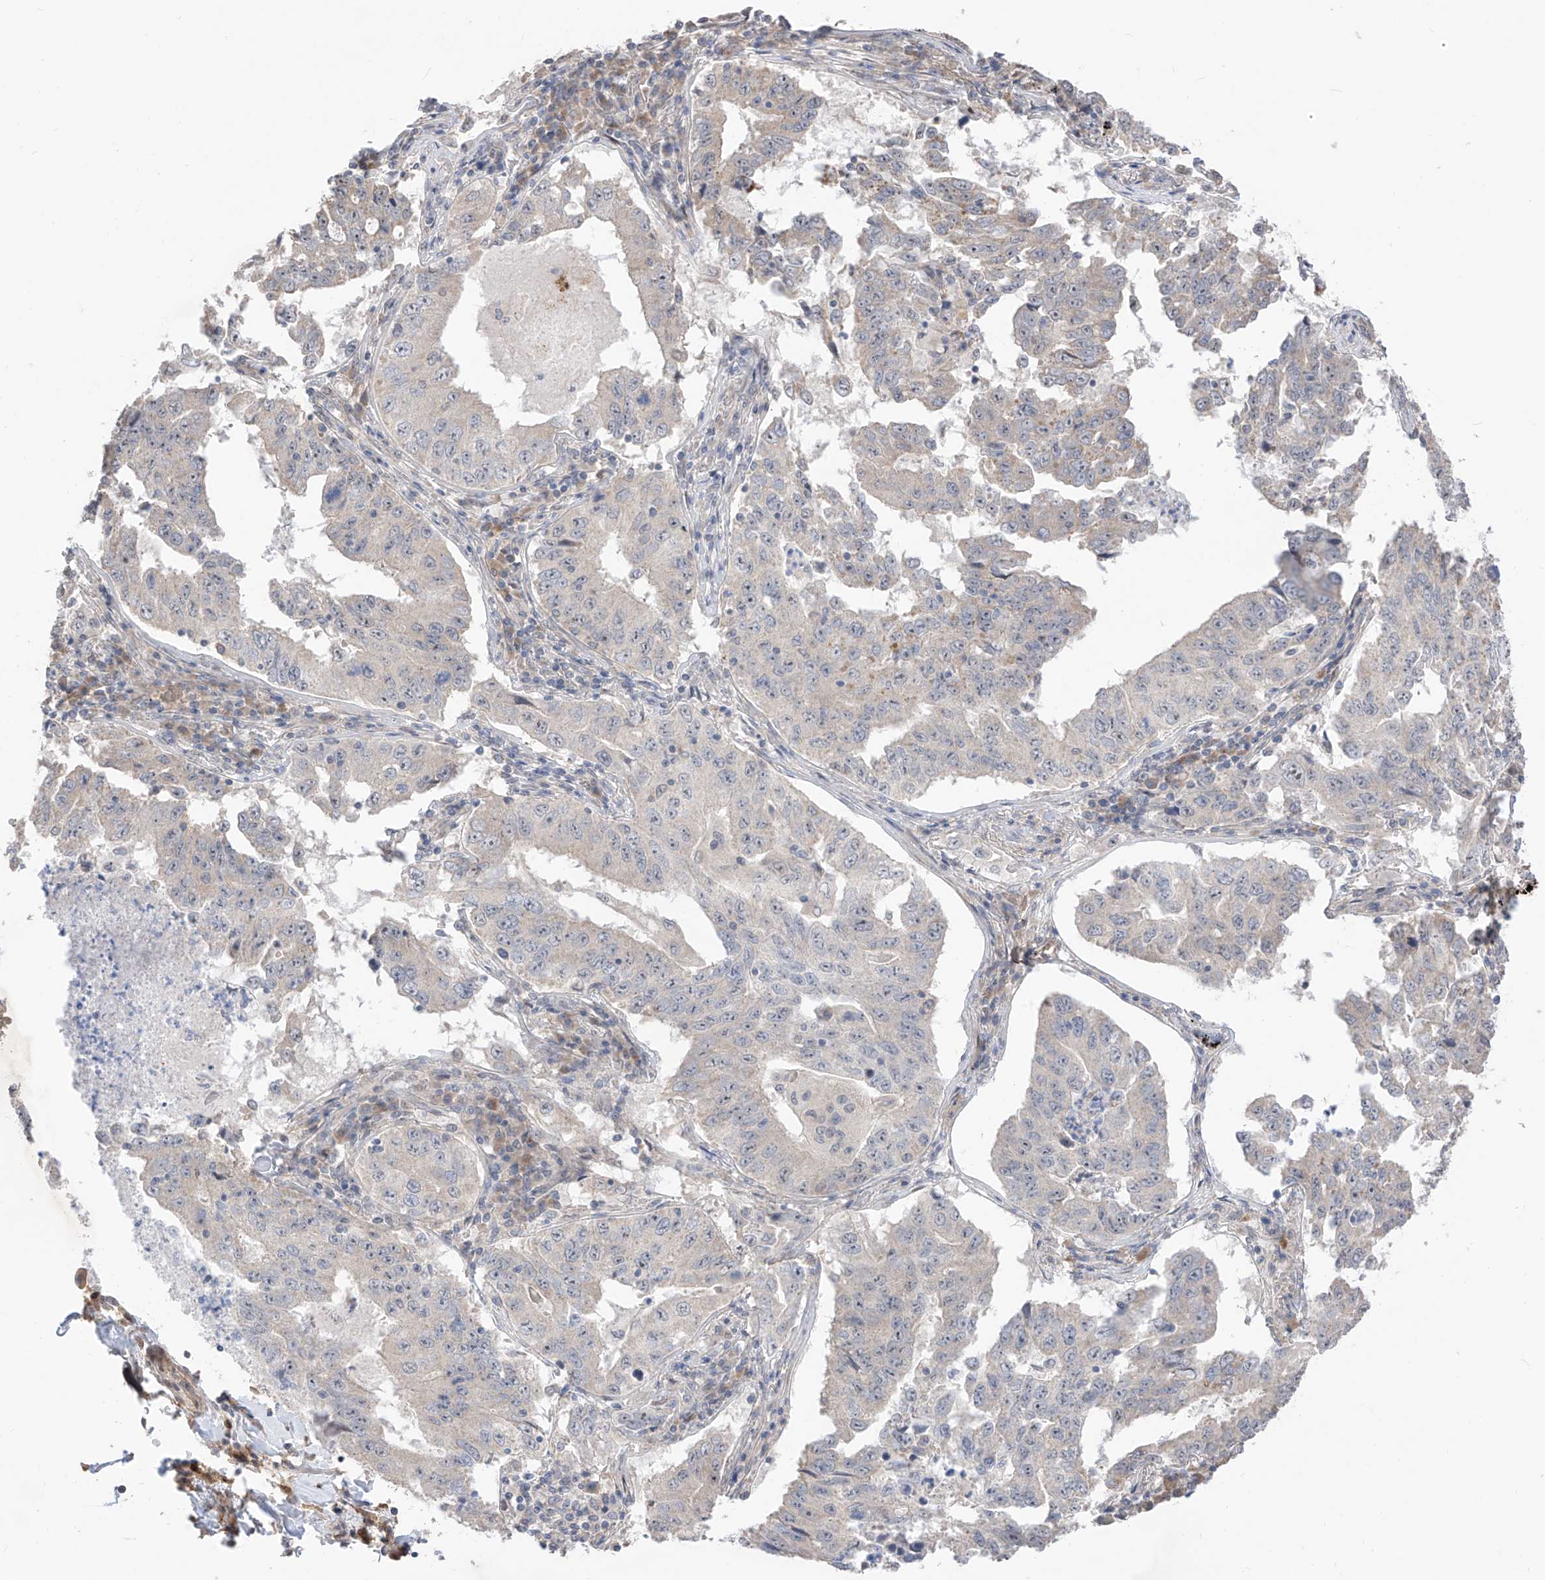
{"staining": {"intensity": "negative", "quantity": "none", "location": "none"}, "tissue": "lung cancer", "cell_type": "Tumor cells", "image_type": "cancer", "snomed": [{"axis": "morphology", "description": "Adenocarcinoma, NOS"}, {"axis": "topography", "description": "Lung"}], "caption": "The histopathology image demonstrates no staining of tumor cells in lung cancer. (DAB immunohistochemistry (IHC) visualized using brightfield microscopy, high magnification).", "gene": "LATS1", "patient": {"sex": "female", "age": 51}}